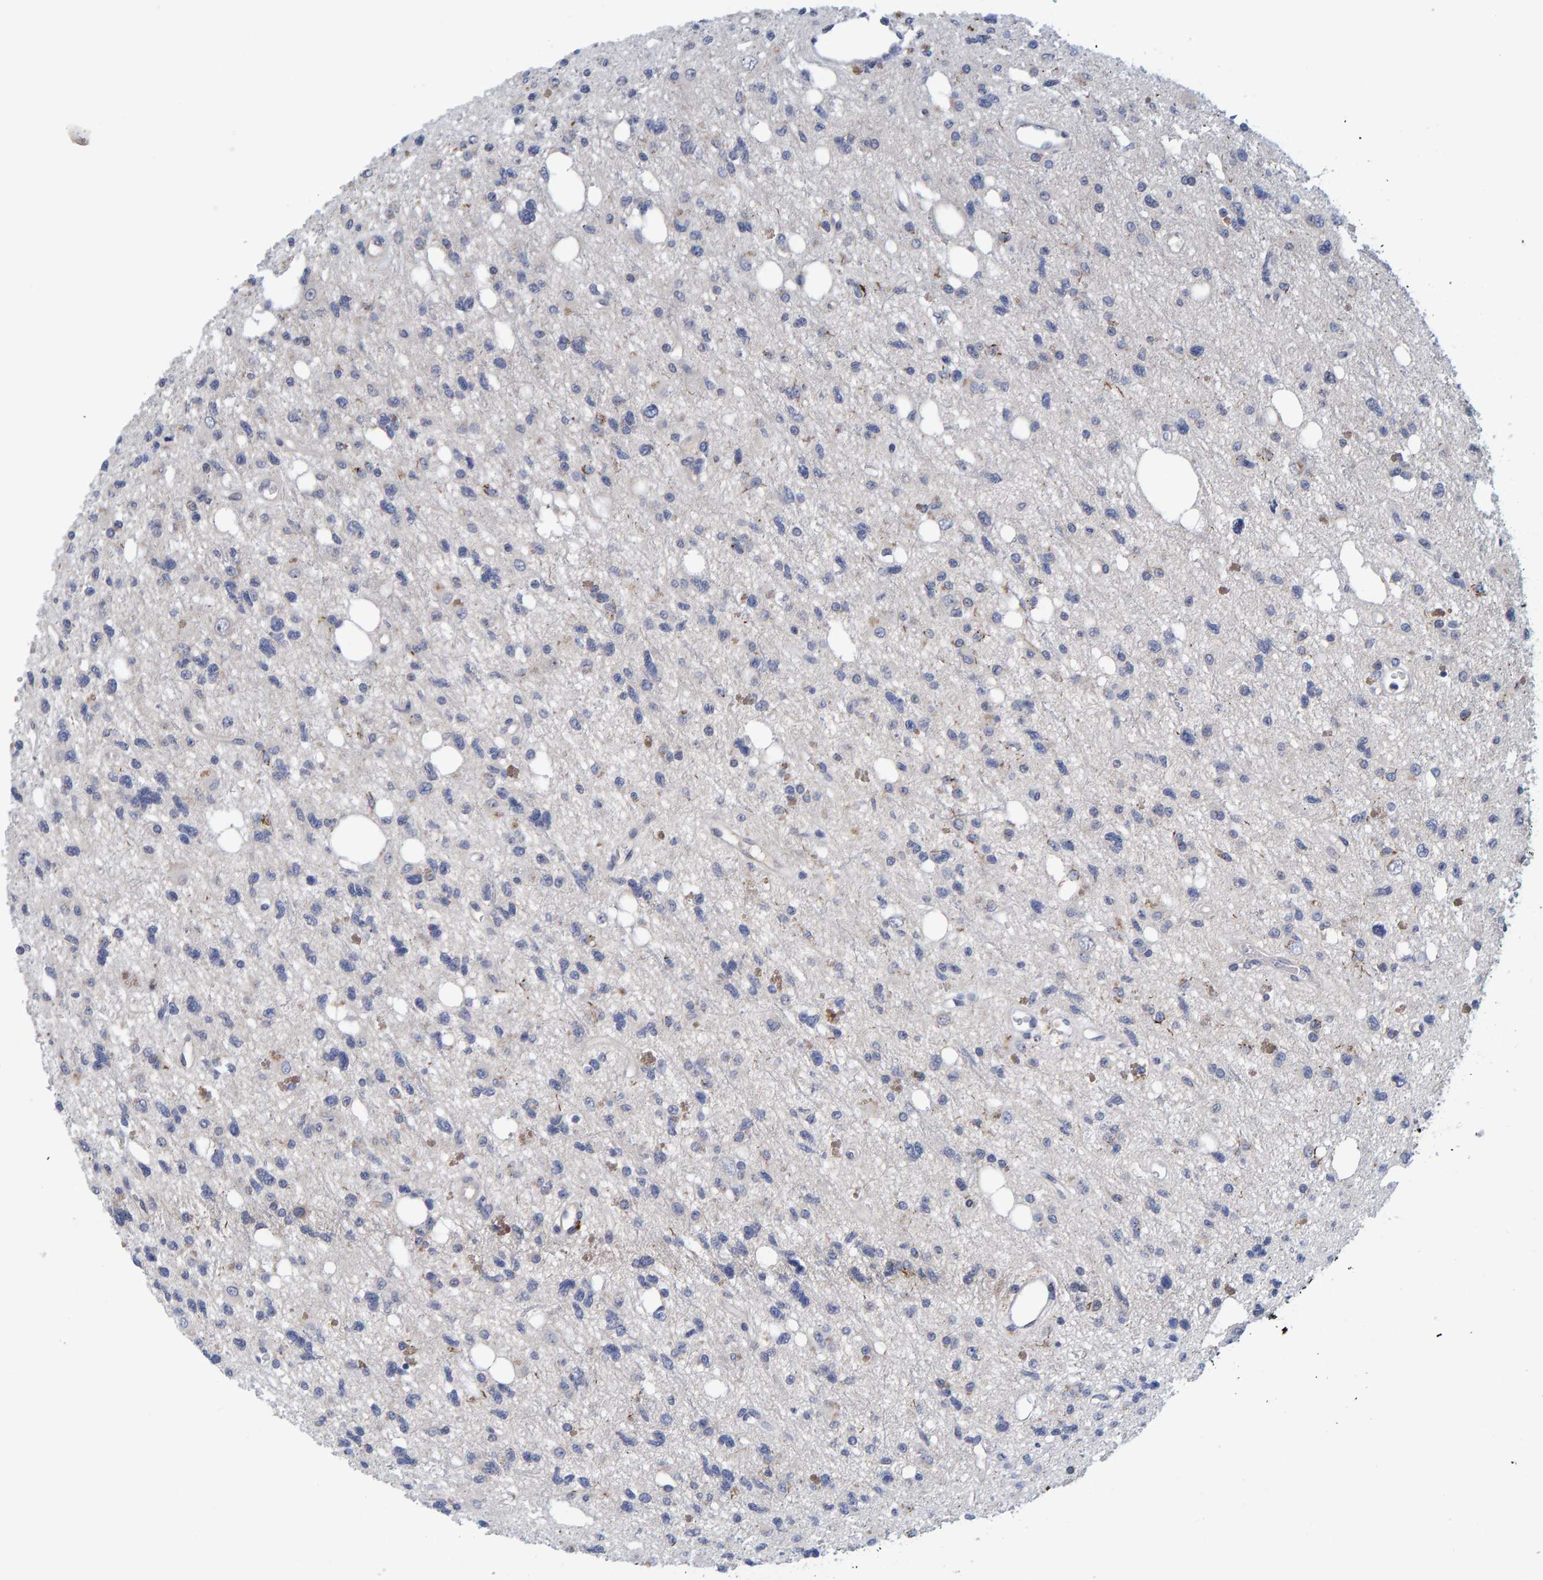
{"staining": {"intensity": "negative", "quantity": "none", "location": "none"}, "tissue": "glioma", "cell_type": "Tumor cells", "image_type": "cancer", "snomed": [{"axis": "morphology", "description": "Glioma, malignant, High grade"}, {"axis": "topography", "description": "Brain"}], "caption": "Tumor cells show no significant staining in glioma.", "gene": "ZNF77", "patient": {"sex": "female", "age": 62}}